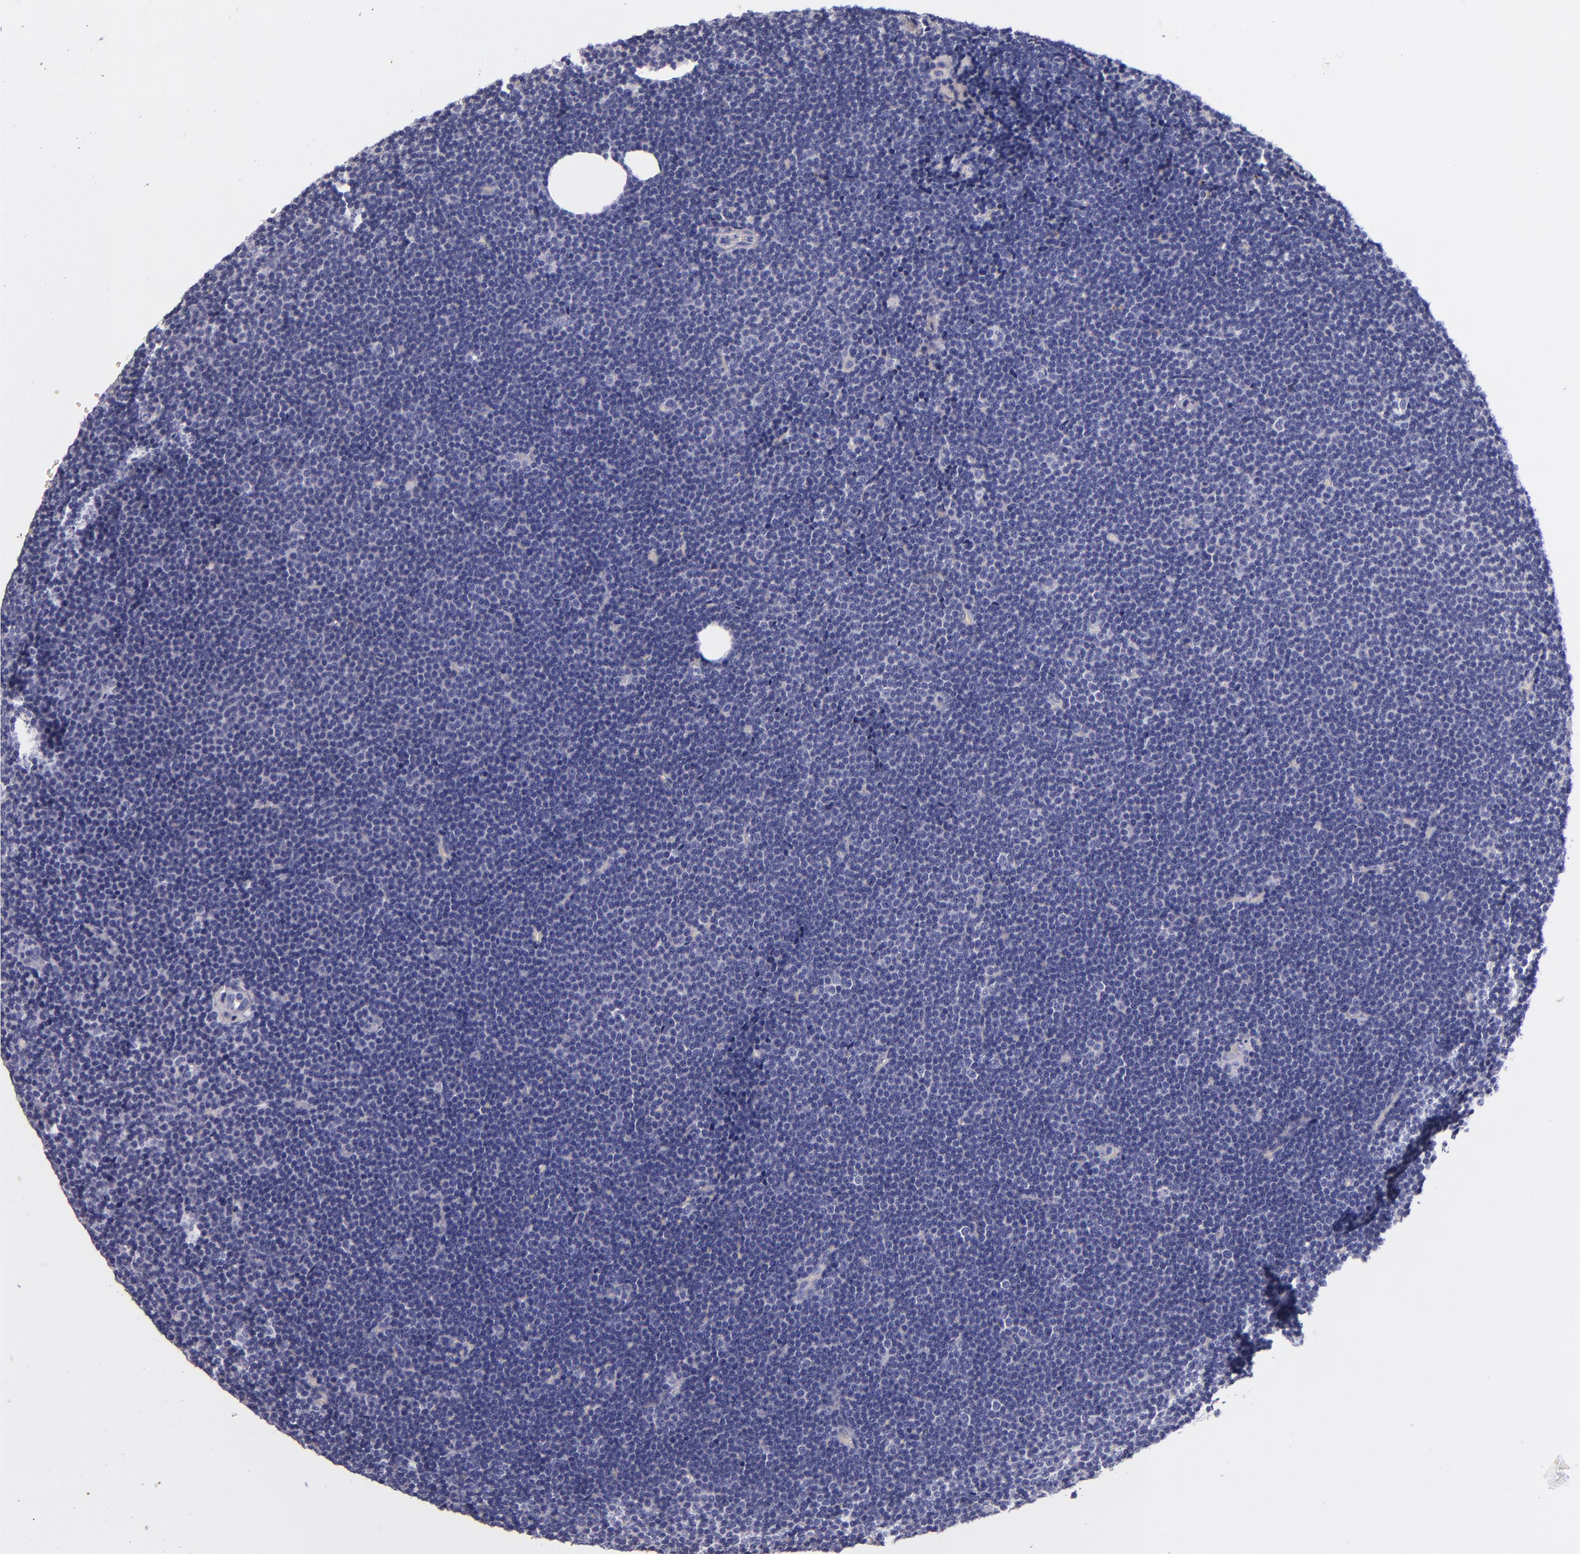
{"staining": {"intensity": "negative", "quantity": "none", "location": "none"}, "tissue": "lymphoma", "cell_type": "Tumor cells", "image_type": "cancer", "snomed": [{"axis": "morphology", "description": "Malignant lymphoma, non-Hodgkin's type, Low grade"}, {"axis": "topography", "description": "Lymph node"}], "caption": "Tumor cells show no significant expression in lymphoma. (Immunohistochemistry, brightfield microscopy, high magnification).", "gene": "KNG1", "patient": {"sex": "female", "age": 73}}